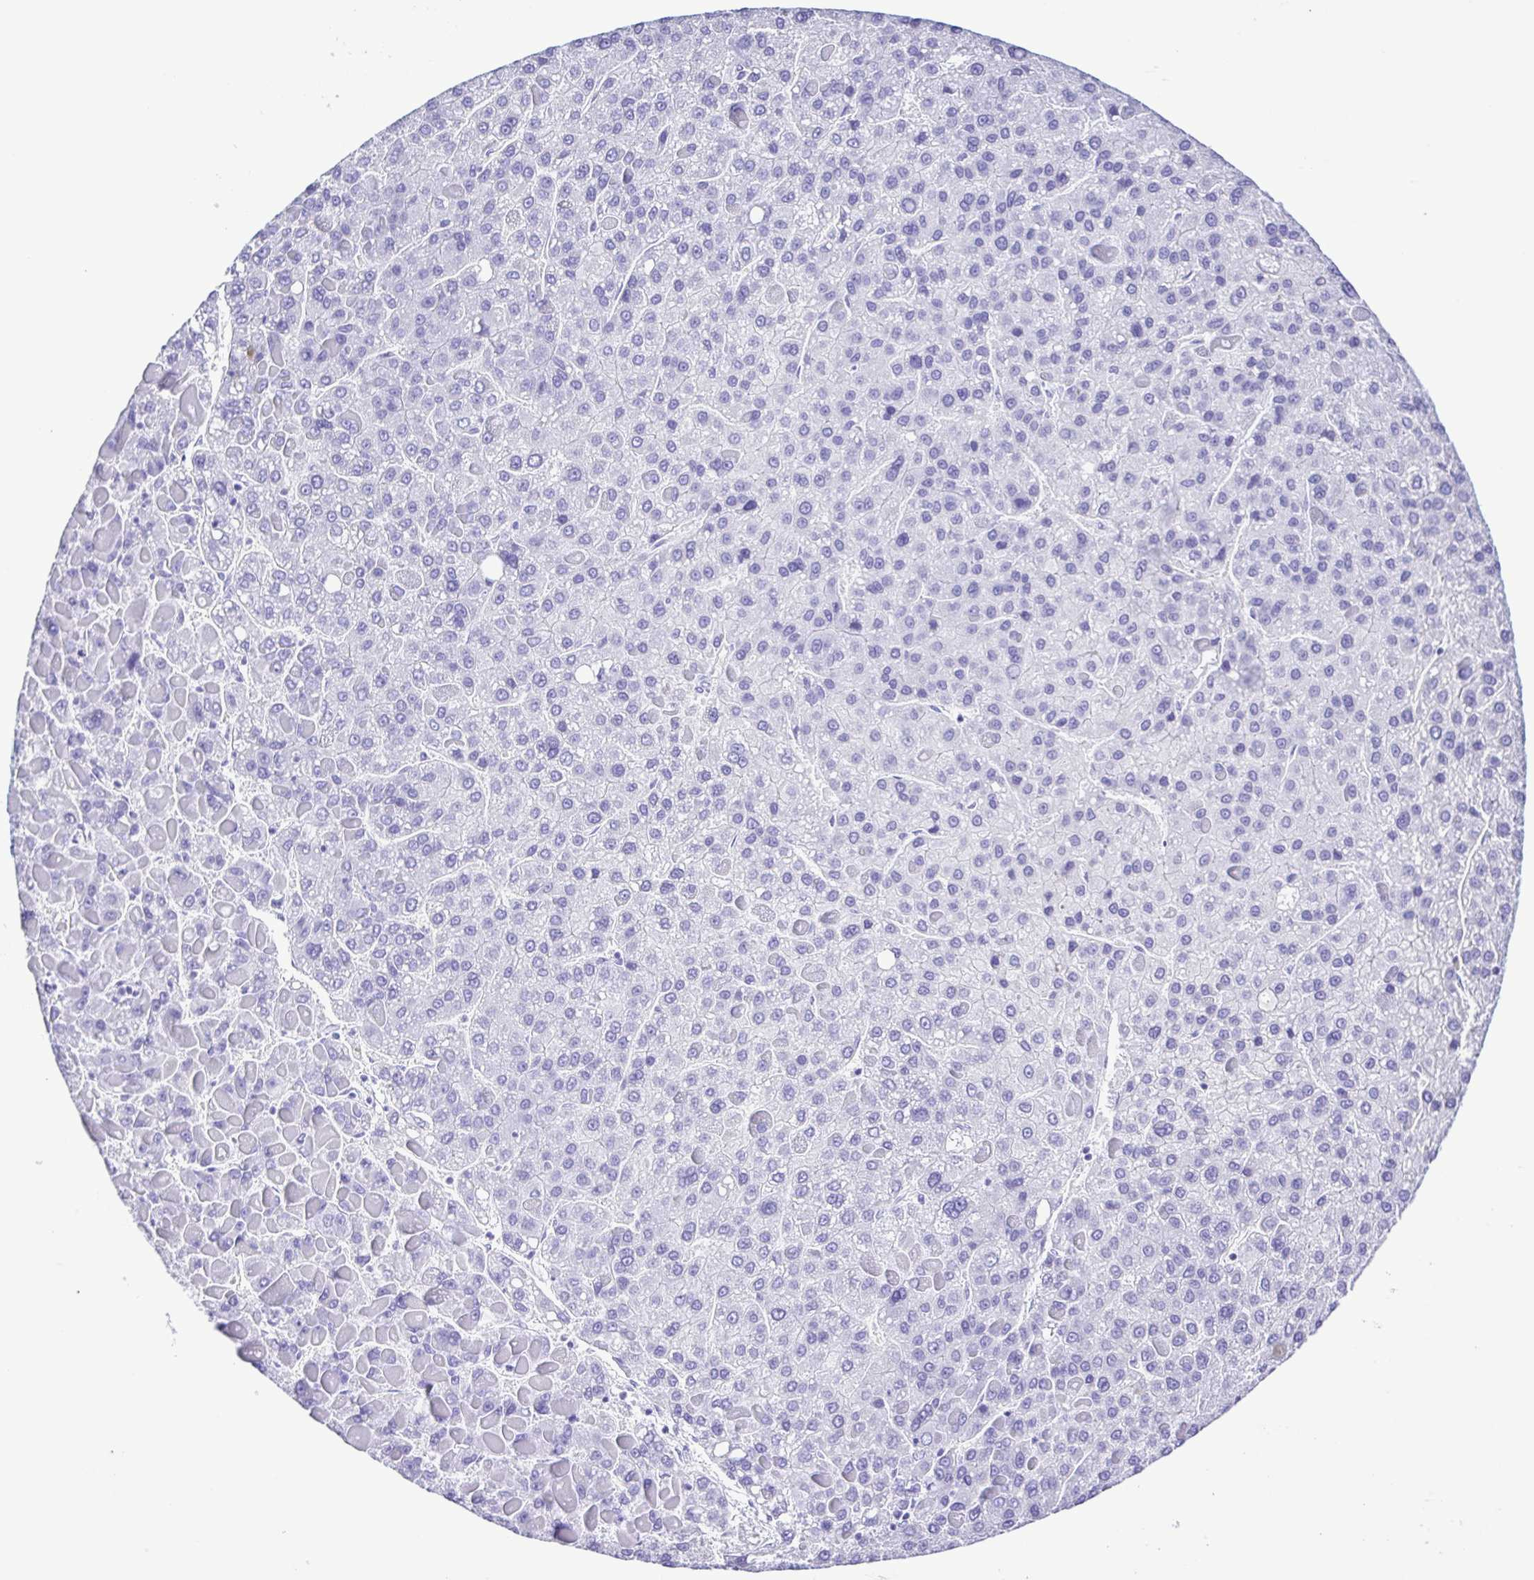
{"staining": {"intensity": "negative", "quantity": "none", "location": "none"}, "tissue": "liver cancer", "cell_type": "Tumor cells", "image_type": "cancer", "snomed": [{"axis": "morphology", "description": "Carcinoma, Hepatocellular, NOS"}, {"axis": "topography", "description": "Liver"}], "caption": "There is no significant staining in tumor cells of hepatocellular carcinoma (liver).", "gene": "SYT1", "patient": {"sex": "female", "age": 82}}